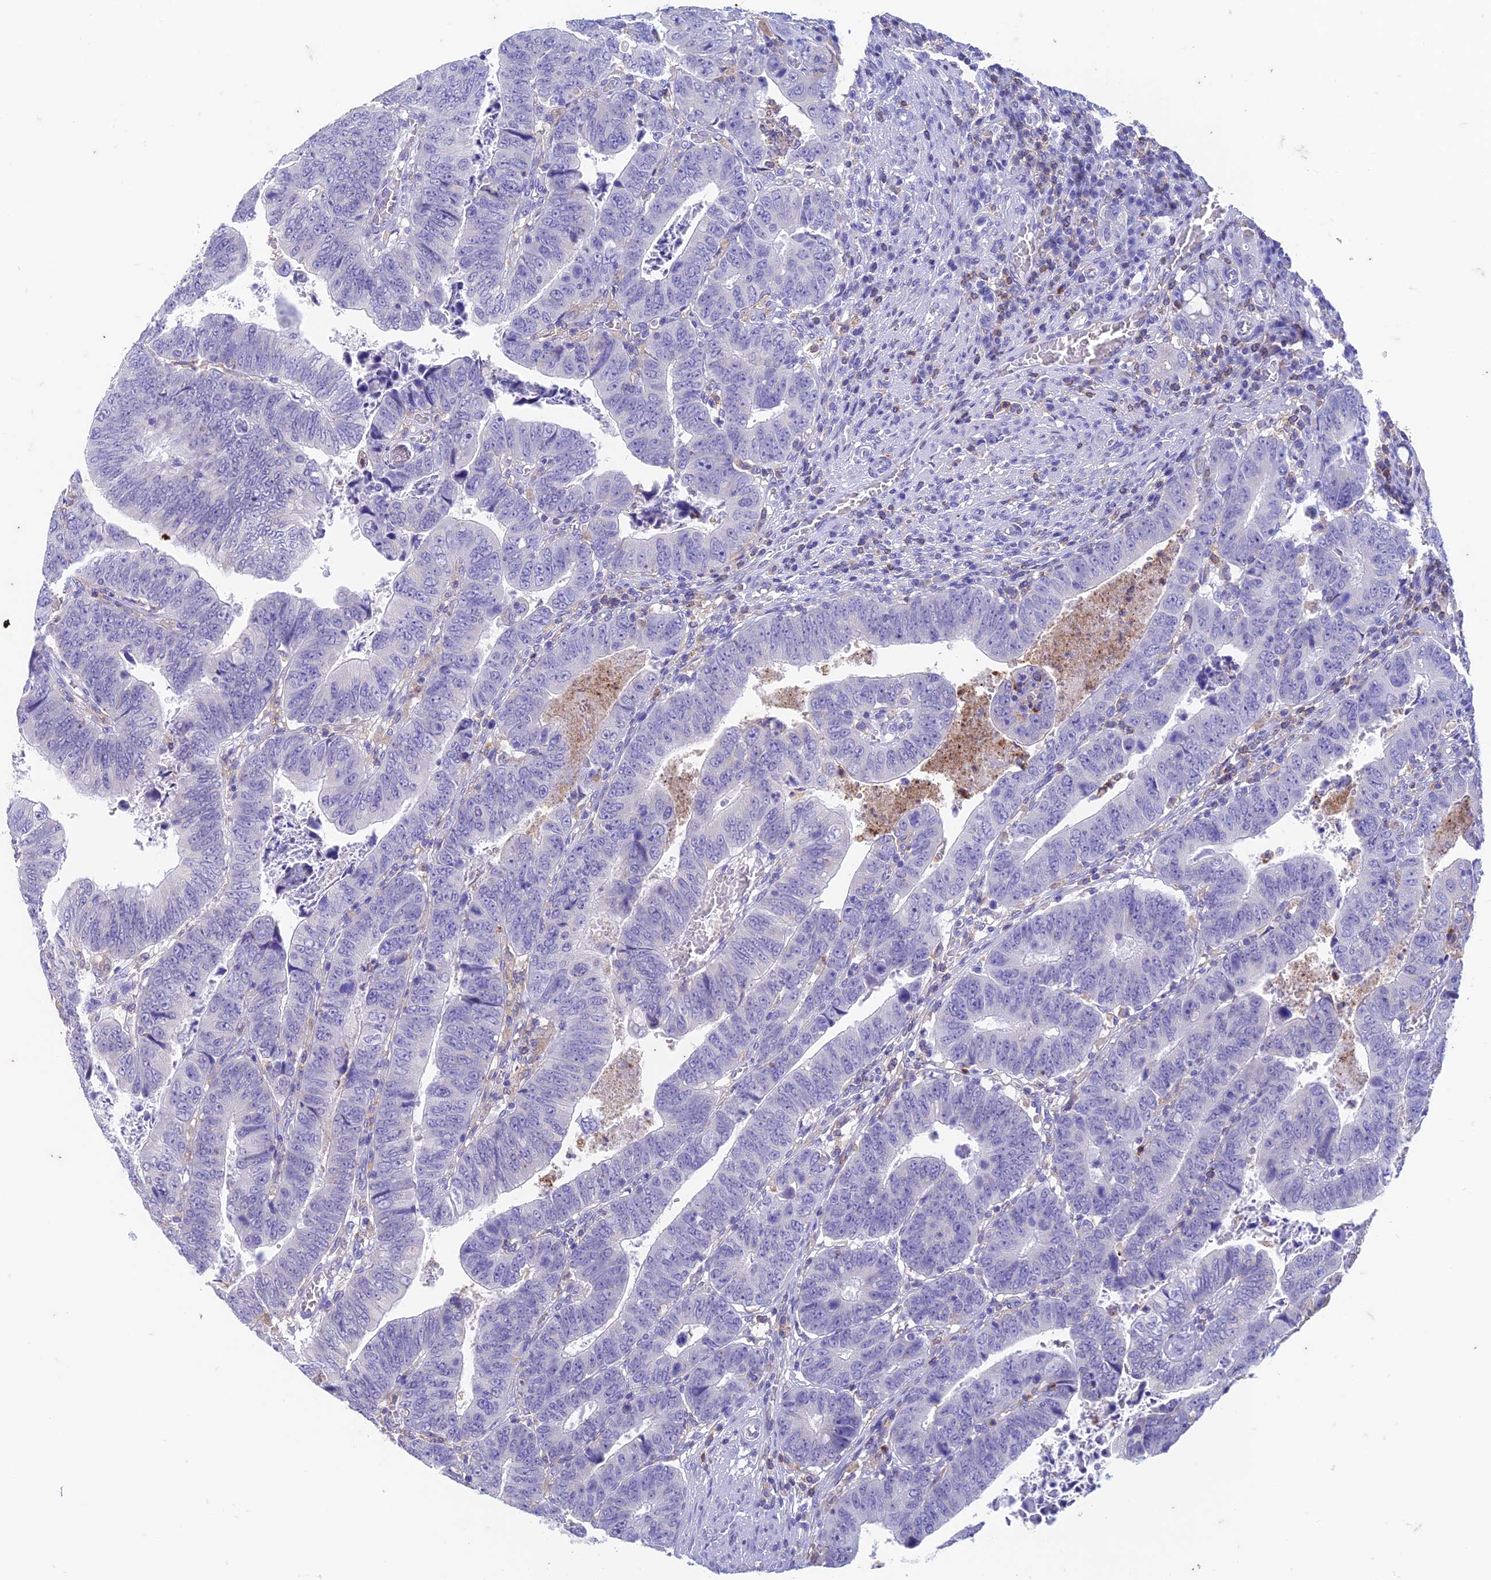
{"staining": {"intensity": "negative", "quantity": "none", "location": "none"}, "tissue": "colorectal cancer", "cell_type": "Tumor cells", "image_type": "cancer", "snomed": [{"axis": "morphology", "description": "Normal tissue, NOS"}, {"axis": "morphology", "description": "Adenocarcinoma, NOS"}, {"axis": "topography", "description": "Rectum"}], "caption": "Tumor cells are negative for brown protein staining in colorectal cancer. (Stains: DAB immunohistochemistry (IHC) with hematoxylin counter stain, Microscopy: brightfield microscopy at high magnification).", "gene": "FGF7", "patient": {"sex": "female", "age": 65}}